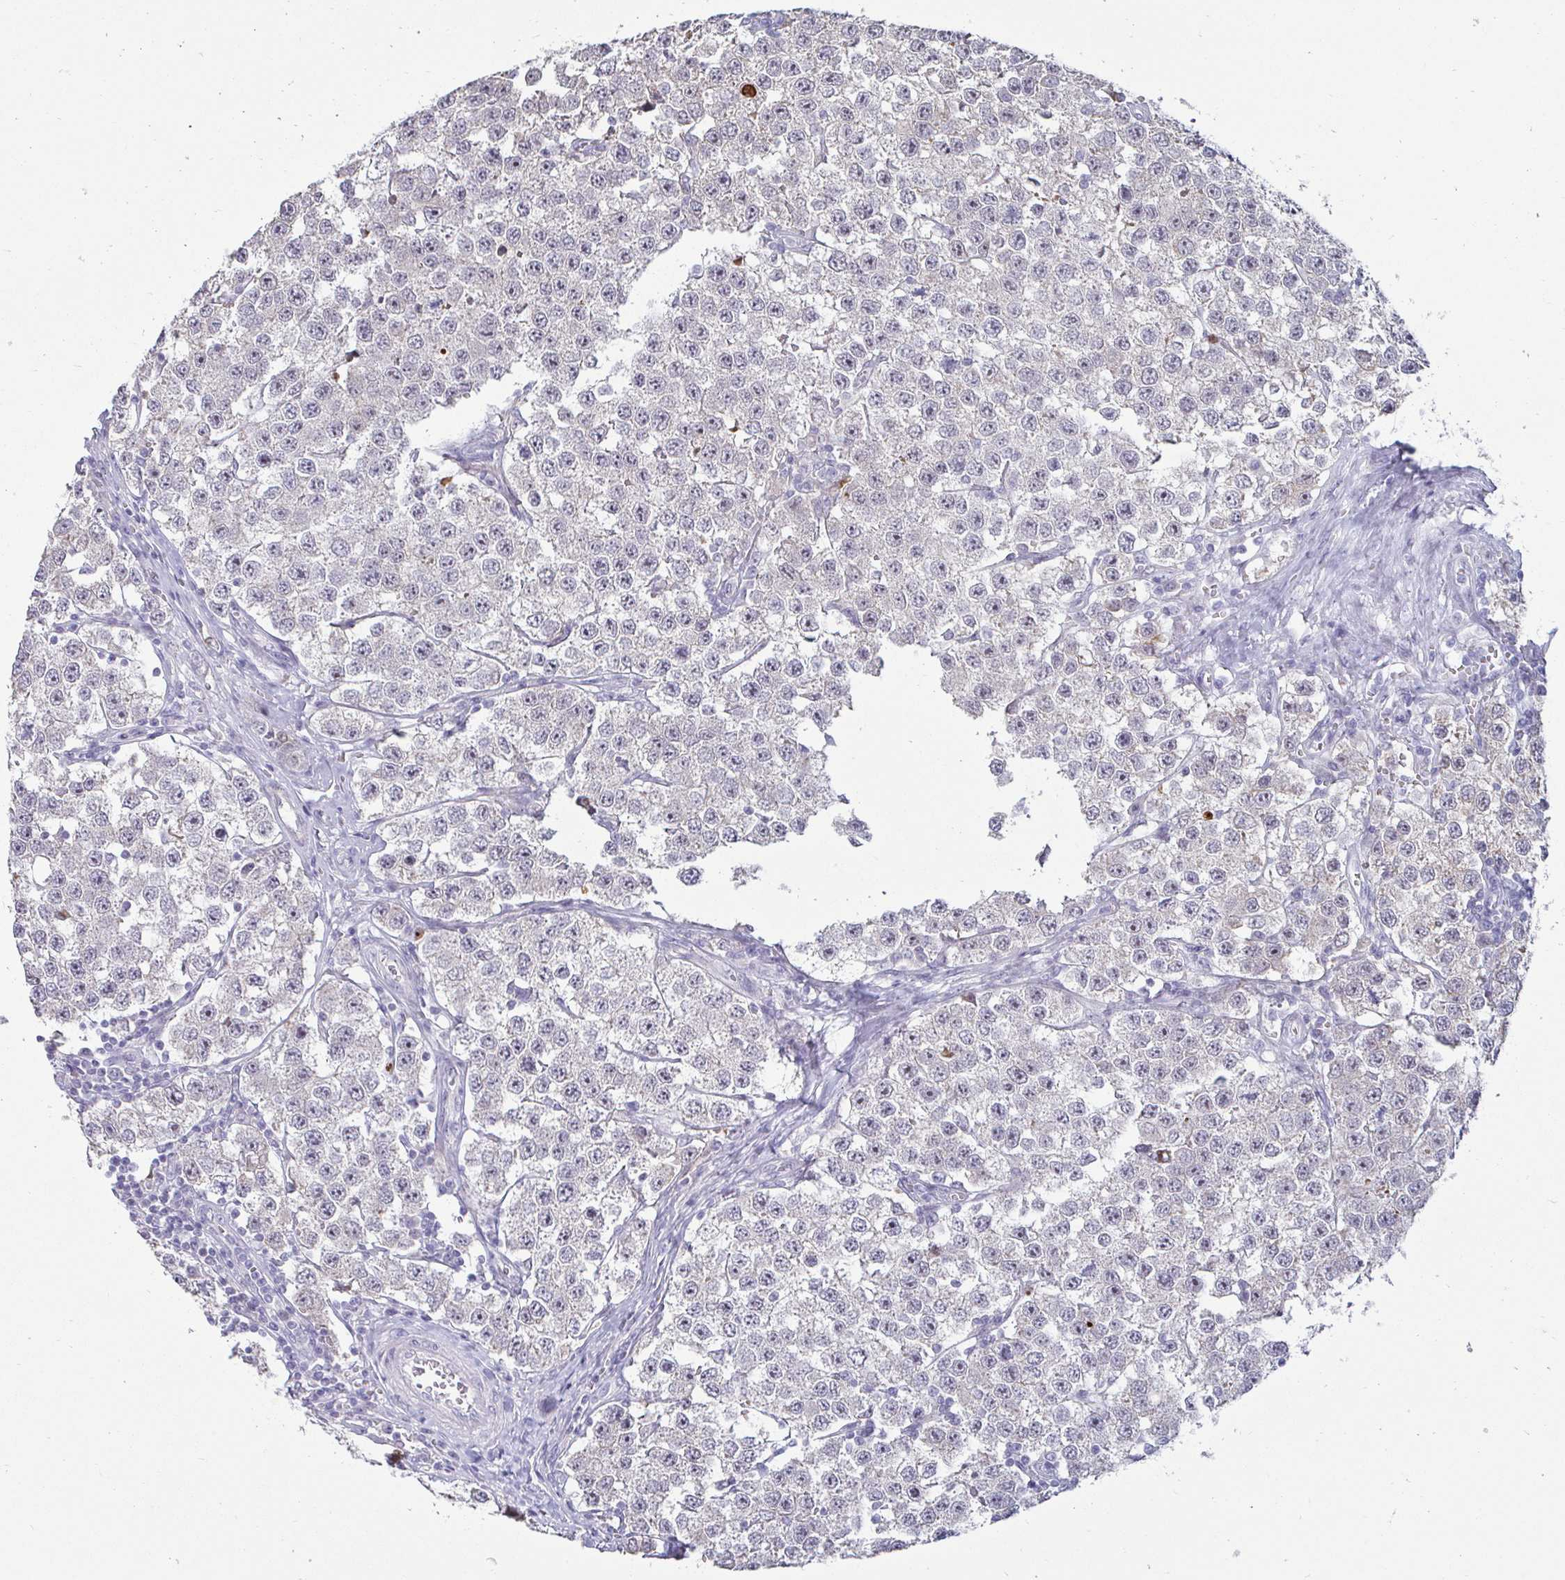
{"staining": {"intensity": "negative", "quantity": "none", "location": "none"}, "tissue": "testis cancer", "cell_type": "Tumor cells", "image_type": "cancer", "snomed": [{"axis": "morphology", "description": "Seminoma, NOS"}, {"axis": "topography", "description": "Testis"}], "caption": "Protein analysis of testis cancer (seminoma) displays no significant expression in tumor cells.", "gene": "GSTM1", "patient": {"sex": "male", "age": 34}}